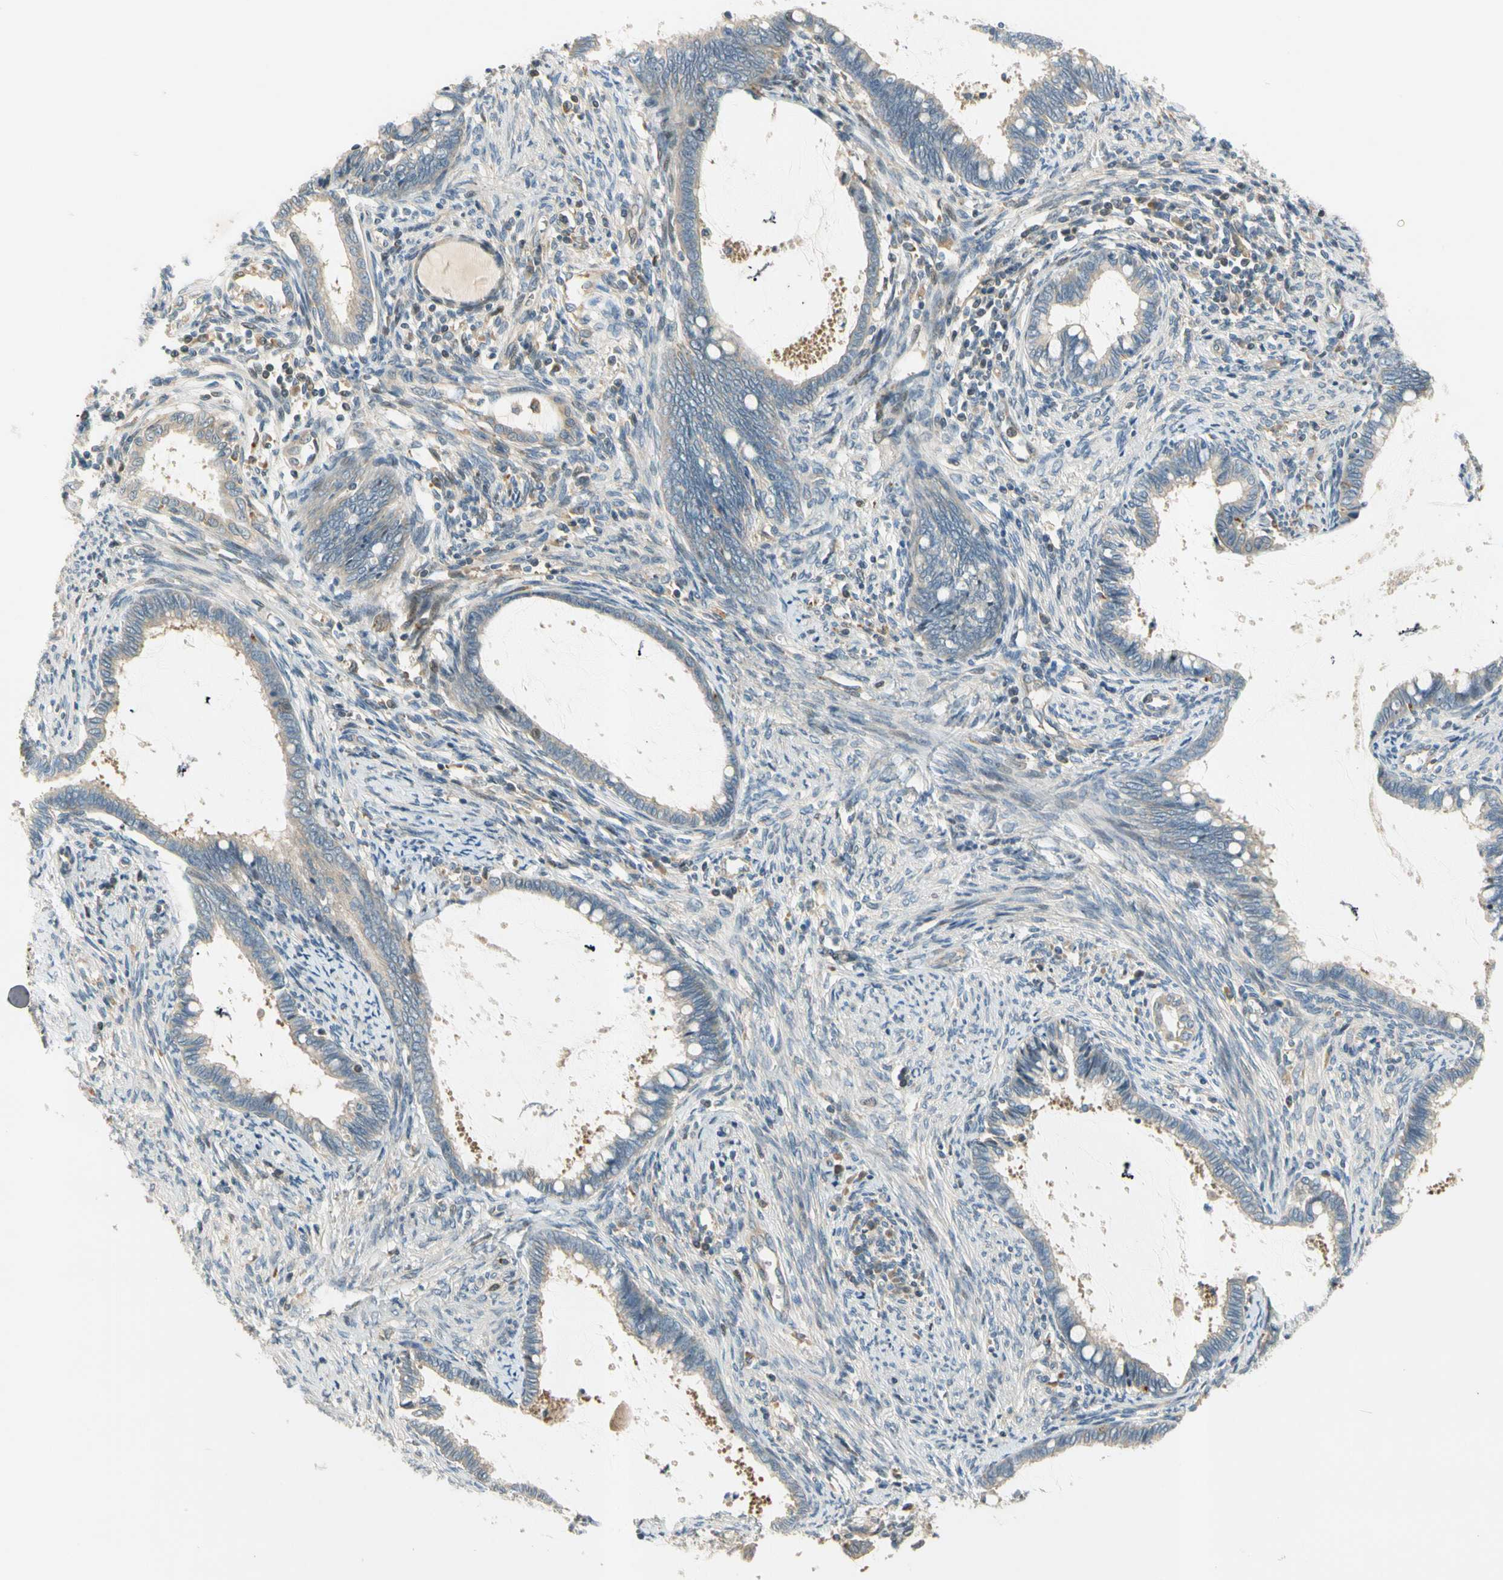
{"staining": {"intensity": "weak", "quantity": "25%-75%", "location": "cytoplasmic/membranous"}, "tissue": "cervical cancer", "cell_type": "Tumor cells", "image_type": "cancer", "snomed": [{"axis": "morphology", "description": "Adenocarcinoma, NOS"}, {"axis": "topography", "description": "Cervix"}], "caption": "A high-resolution photomicrograph shows IHC staining of cervical cancer, which demonstrates weak cytoplasmic/membranous positivity in about 25%-75% of tumor cells.", "gene": "GATD1", "patient": {"sex": "female", "age": 44}}